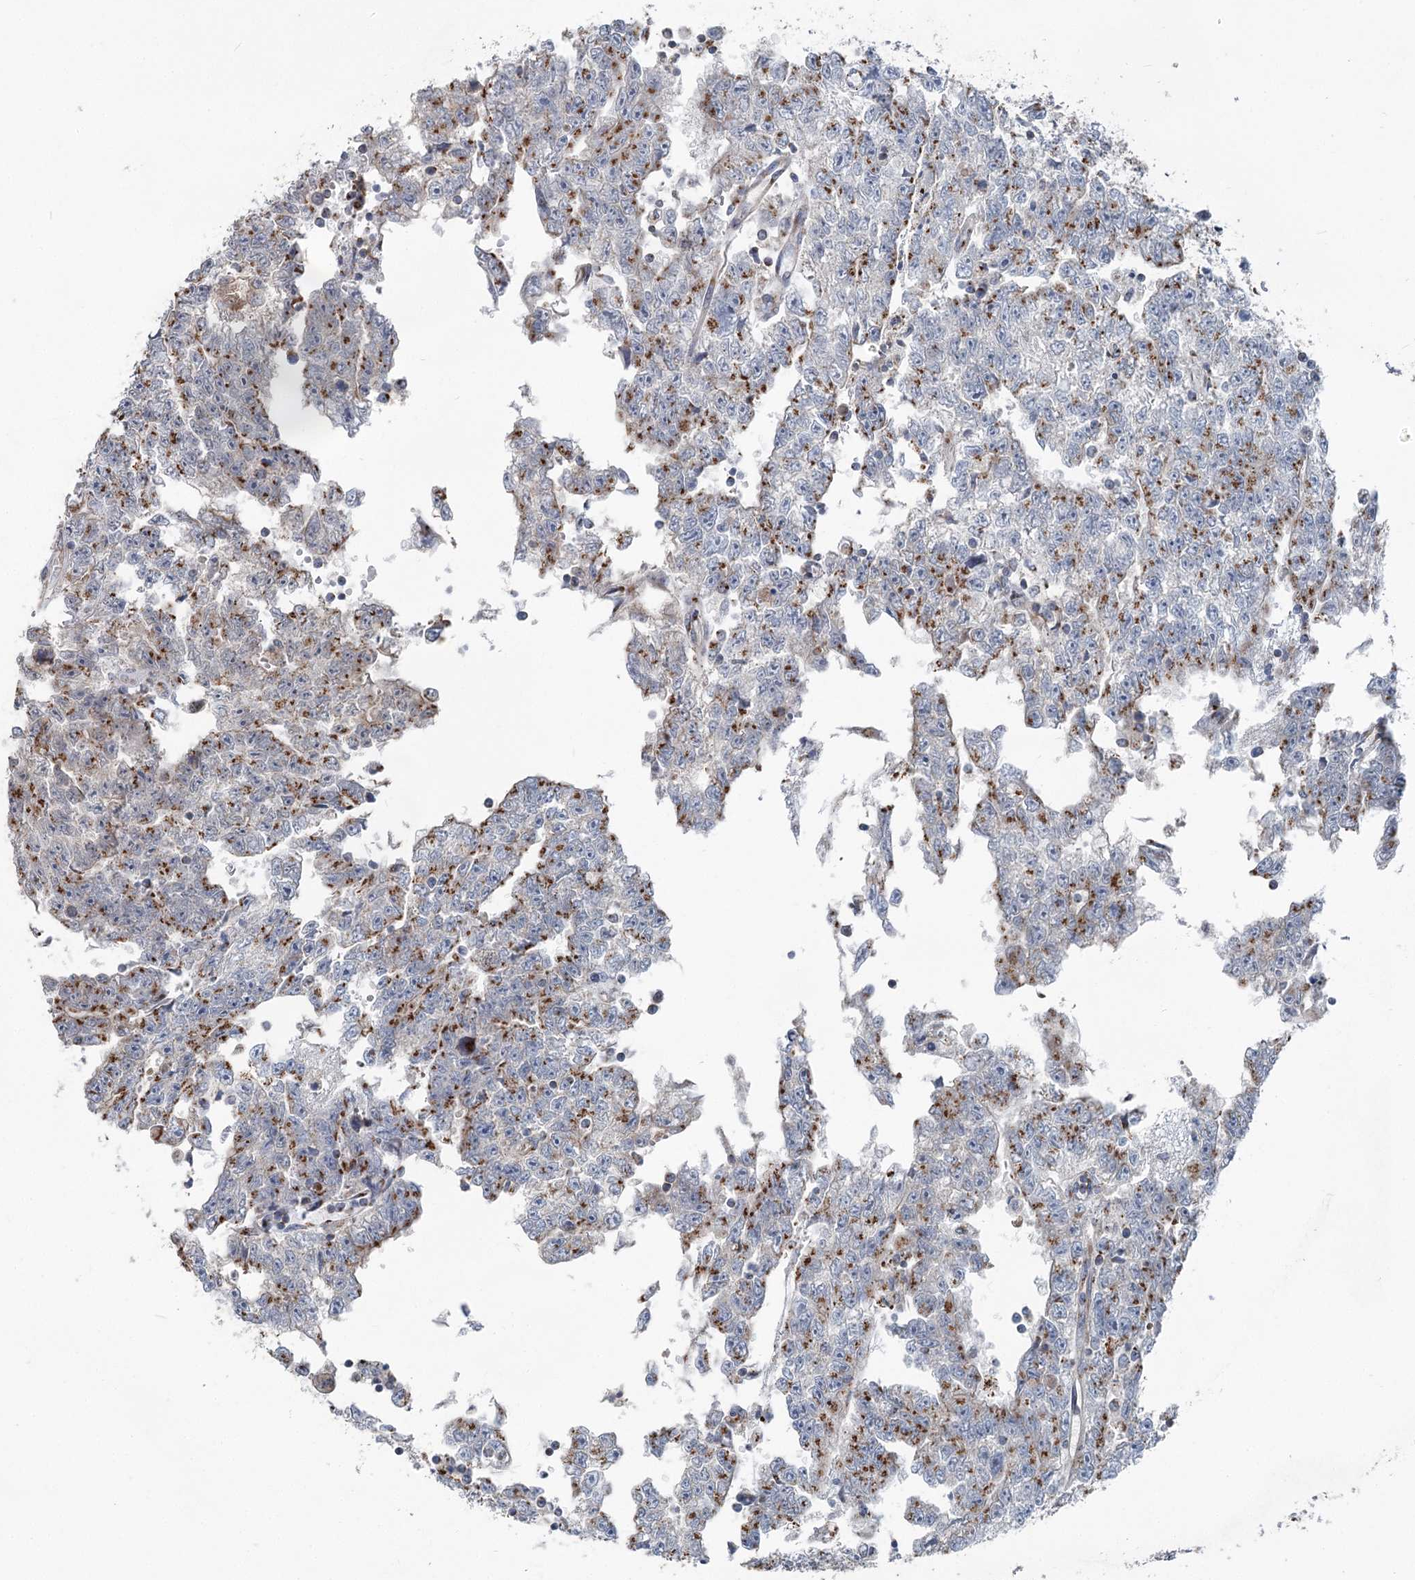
{"staining": {"intensity": "moderate", "quantity": ">75%", "location": "cytoplasmic/membranous"}, "tissue": "testis cancer", "cell_type": "Tumor cells", "image_type": "cancer", "snomed": [{"axis": "morphology", "description": "Carcinoma, Embryonal, NOS"}, {"axis": "topography", "description": "Testis"}], "caption": "Human testis cancer stained with a protein marker shows moderate staining in tumor cells.", "gene": "ITIH5", "patient": {"sex": "male", "age": 25}}